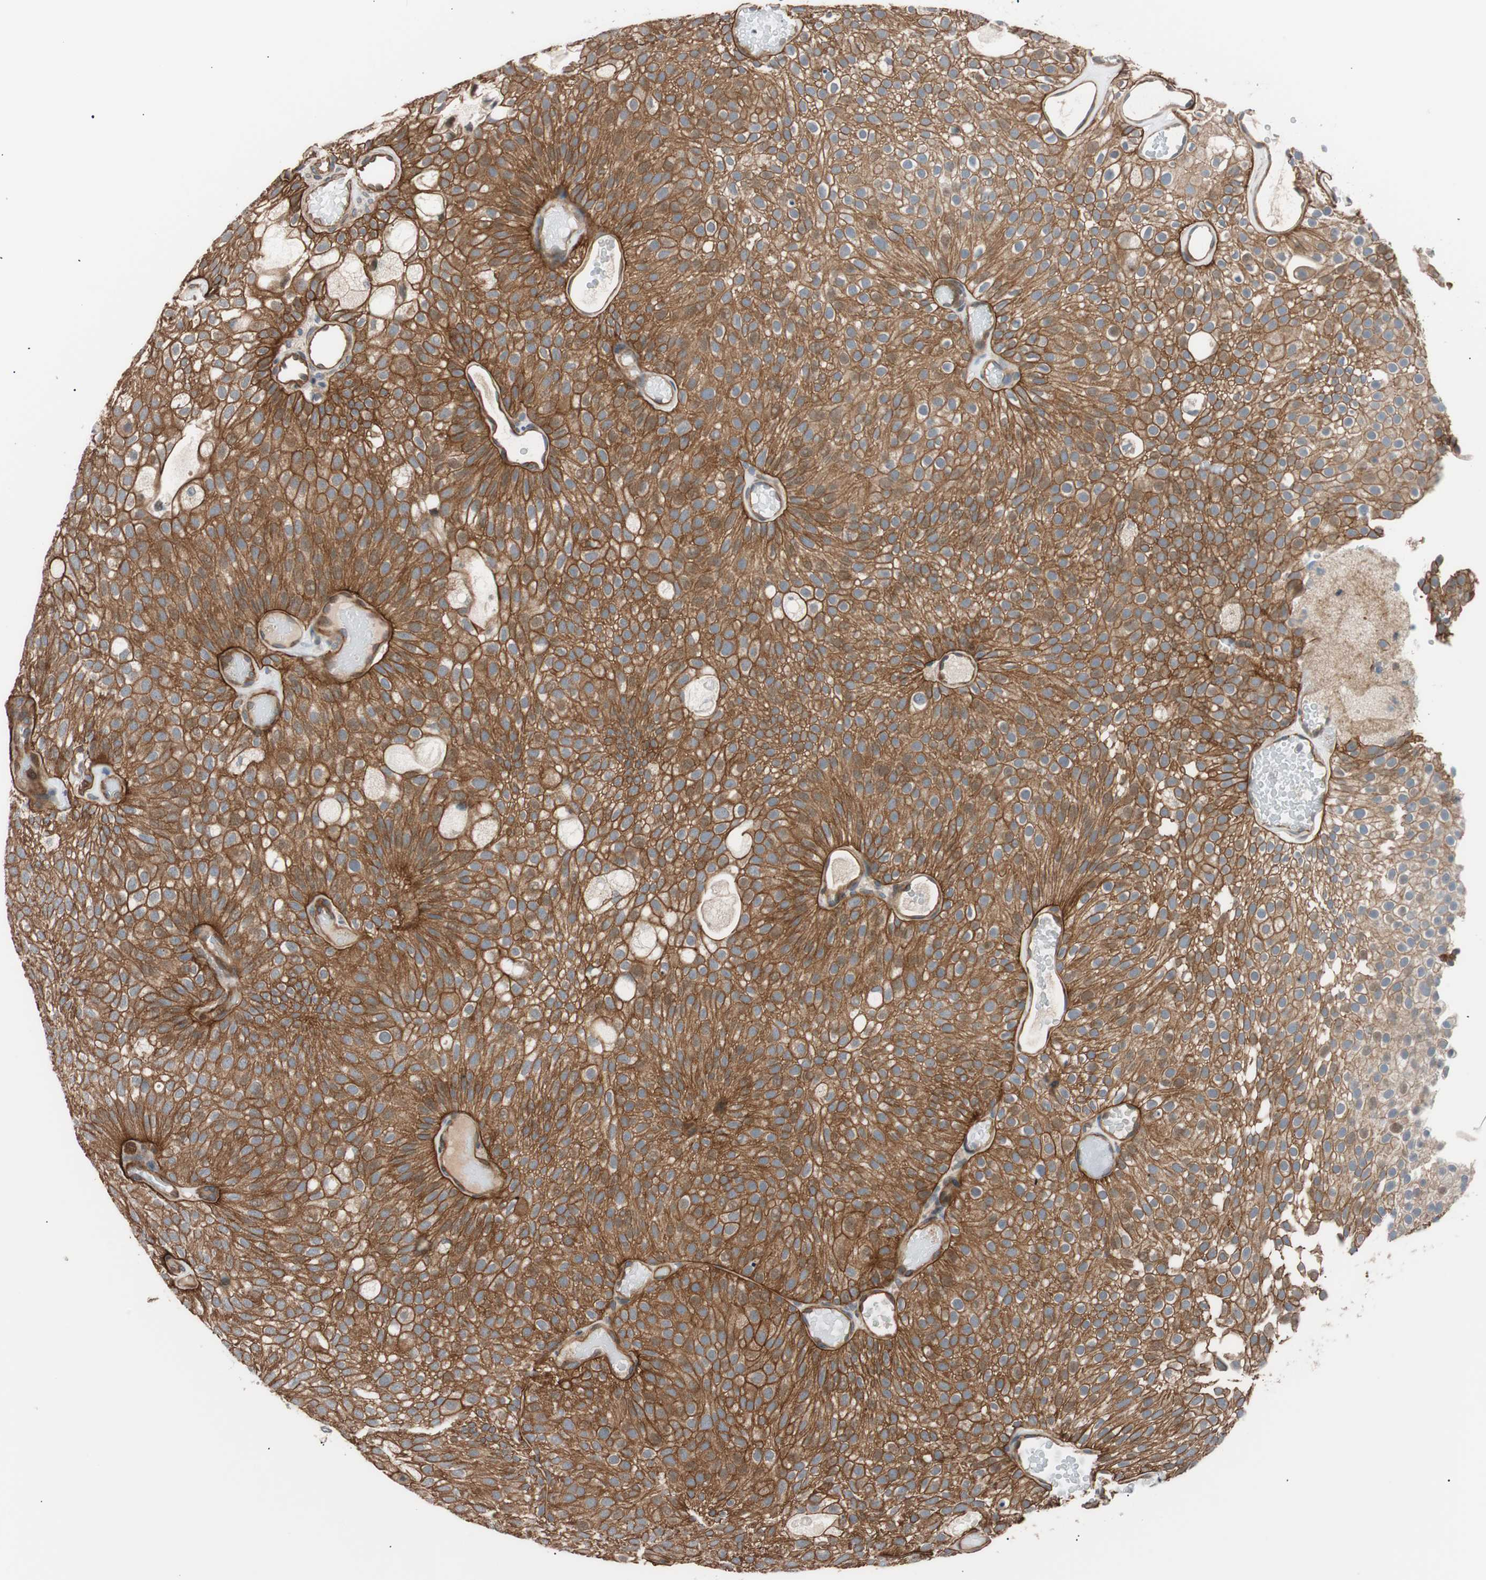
{"staining": {"intensity": "strong", "quantity": ">75%", "location": "cytoplasmic/membranous"}, "tissue": "urothelial cancer", "cell_type": "Tumor cells", "image_type": "cancer", "snomed": [{"axis": "morphology", "description": "Urothelial carcinoma, Low grade"}, {"axis": "topography", "description": "Urinary bladder"}], "caption": "The micrograph shows a brown stain indicating the presence of a protein in the cytoplasmic/membranous of tumor cells in urothelial cancer.", "gene": "SMG1", "patient": {"sex": "male", "age": 78}}